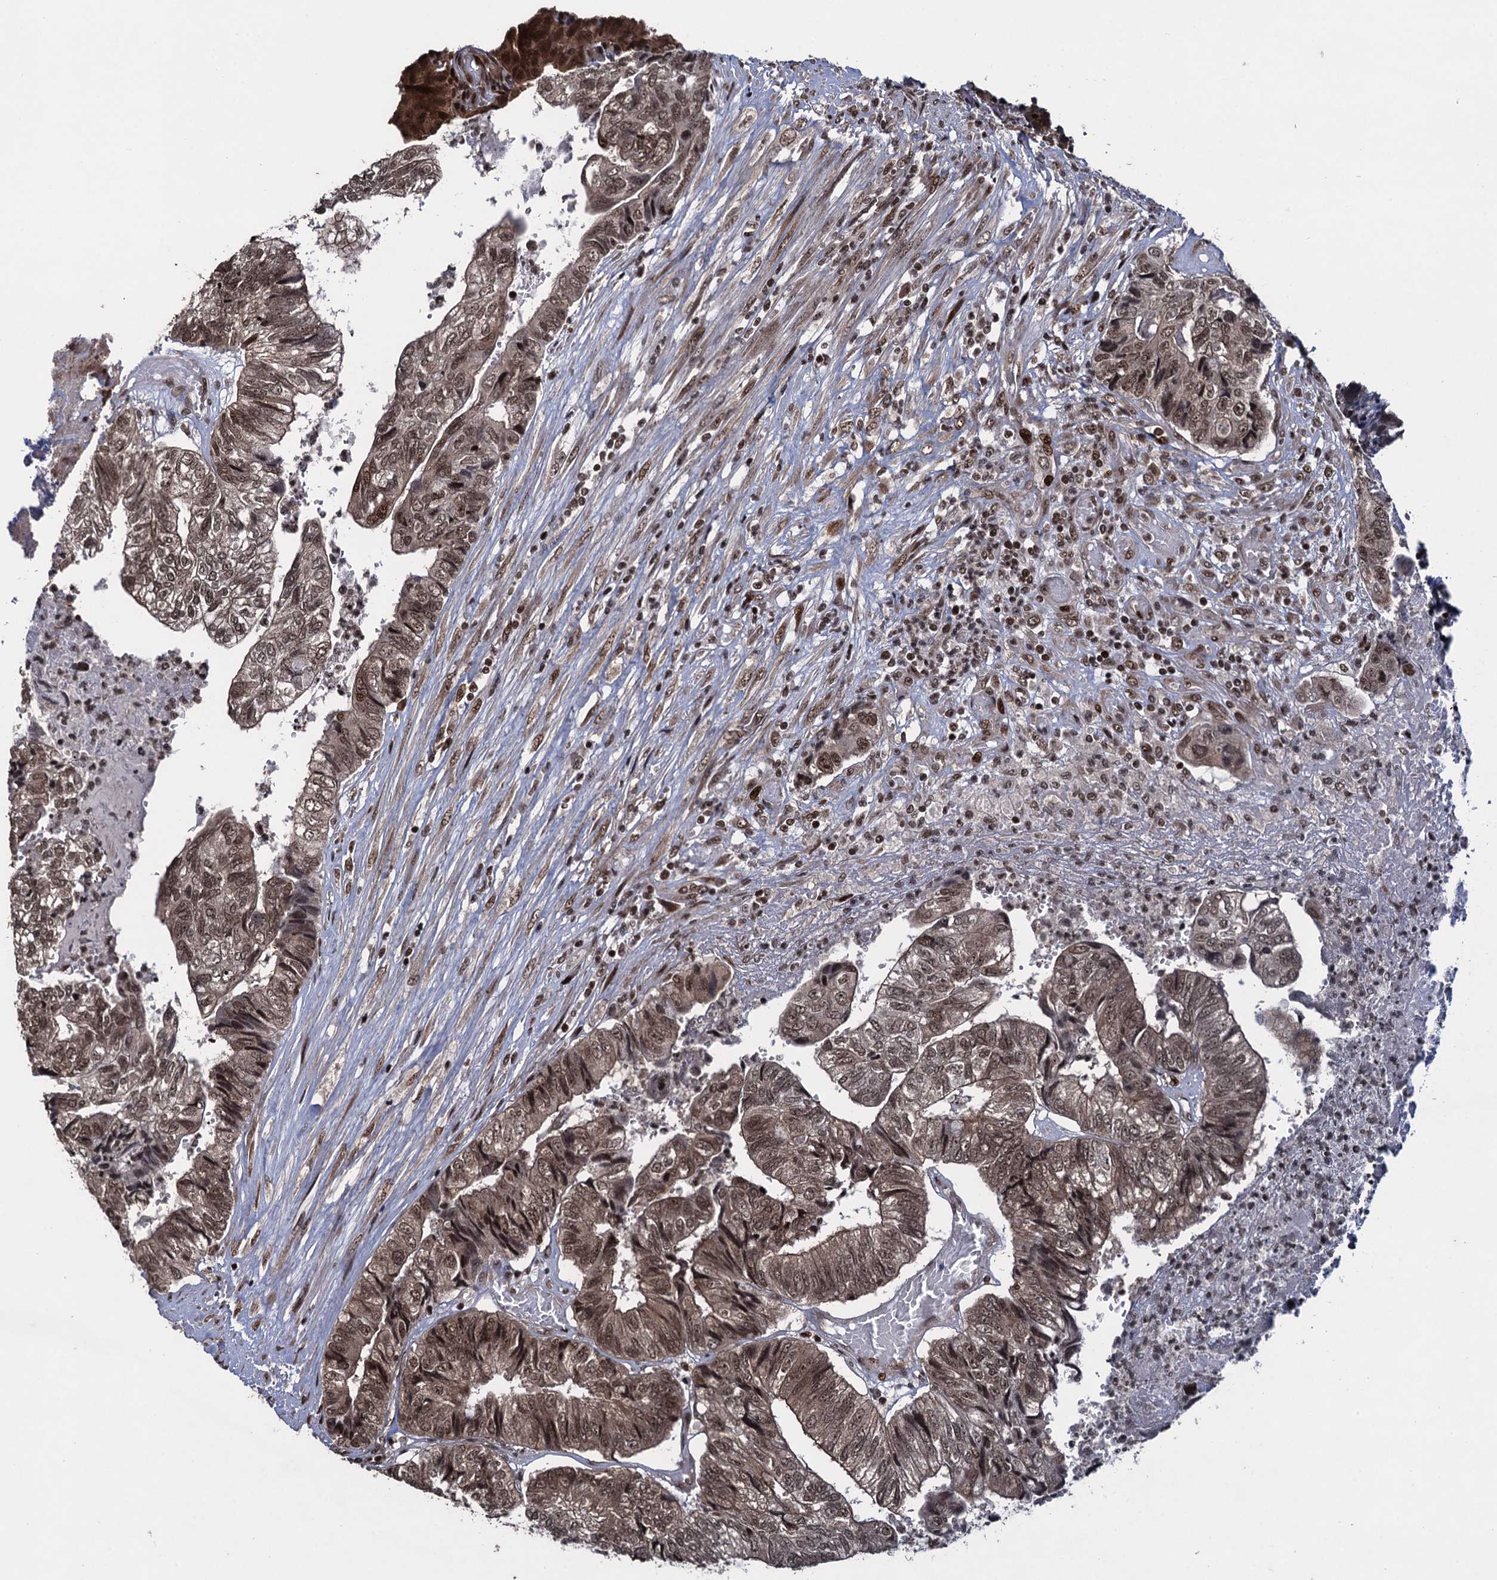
{"staining": {"intensity": "moderate", "quantity": ">75%", "location": "nuclear"}, "tissue": "colorectal cancer", "cell_type": "Tumor cells", "image_type": "cancer", "snomed": [{"axis": "morphology", "description": "Adenocarcinoma, NOS"}, {"axis": "topography", "description": "Colon"}], "caption": "Colorectal cancer (adenocarcinoma) stained with a protein marker exhibits moderate staining in tumor cells.", "gene": "ZNF169", "patient": {"sex": "female", "age": 67}}